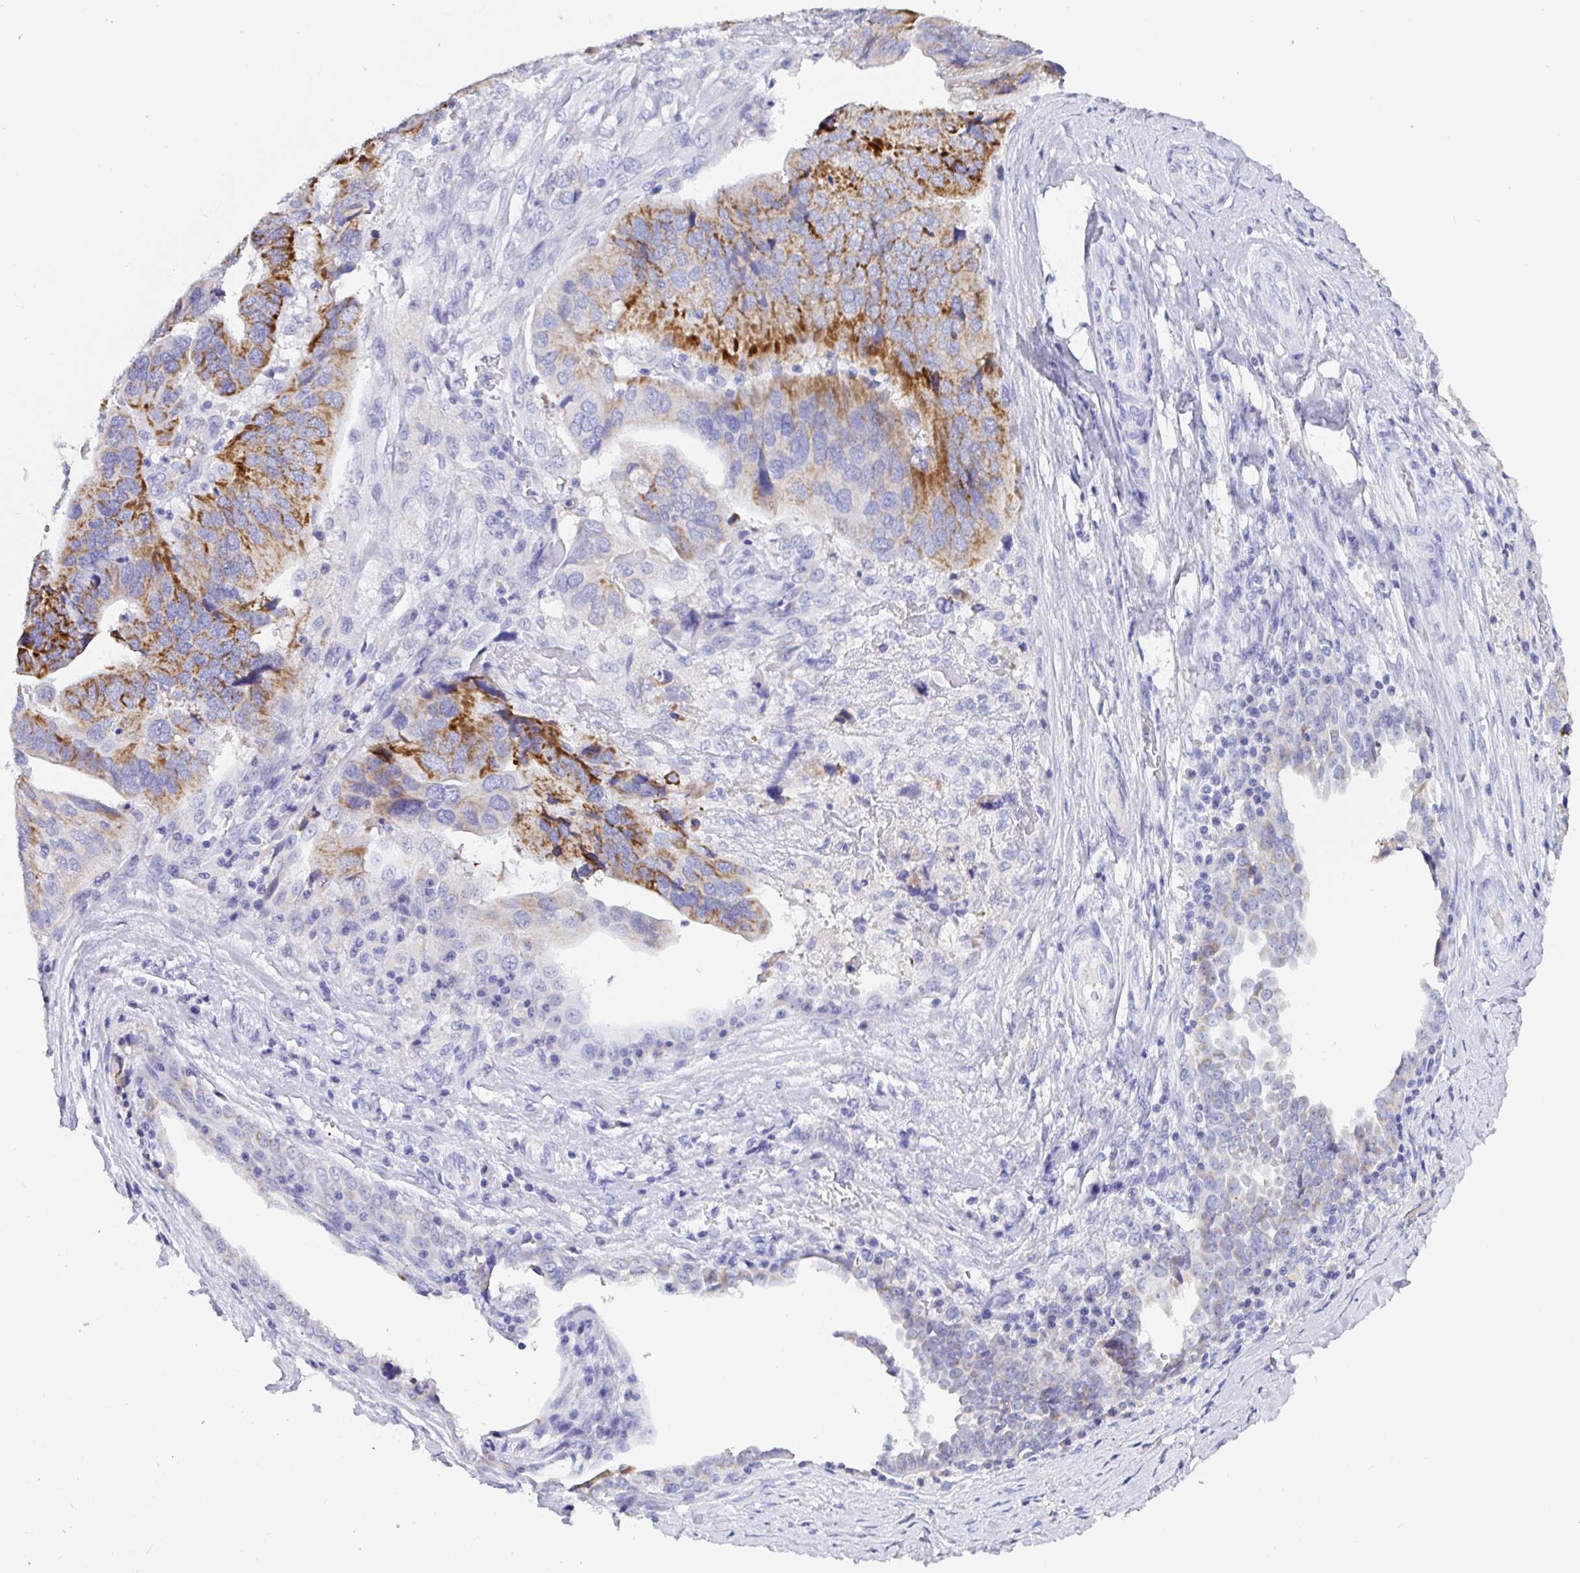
{"staining": {"intensity": "moderate", "quantity": "25%-75%", "location": "cytoplasmic/membranous"}, "tissue": "ovarian cancer", "cell_type": "Tumor cells", "image_type": "cancer", "snomed": [{"axis": "morphology", "description": "Cystadenocarcinoma, serous, NOS"}, {"axis": "topography", "description": "Ovary"}], "caption": "The image exhibits staining of ovarian serous cystadenocarcinoma, revealing moderate cytoplasmic/membranous protein staining (brown color) within tumor cells. Ihc stains the protein in brown and the nuclei are stained blue.", "gene": "MAOA", "patient": {"sex": "female", "age": 79}}